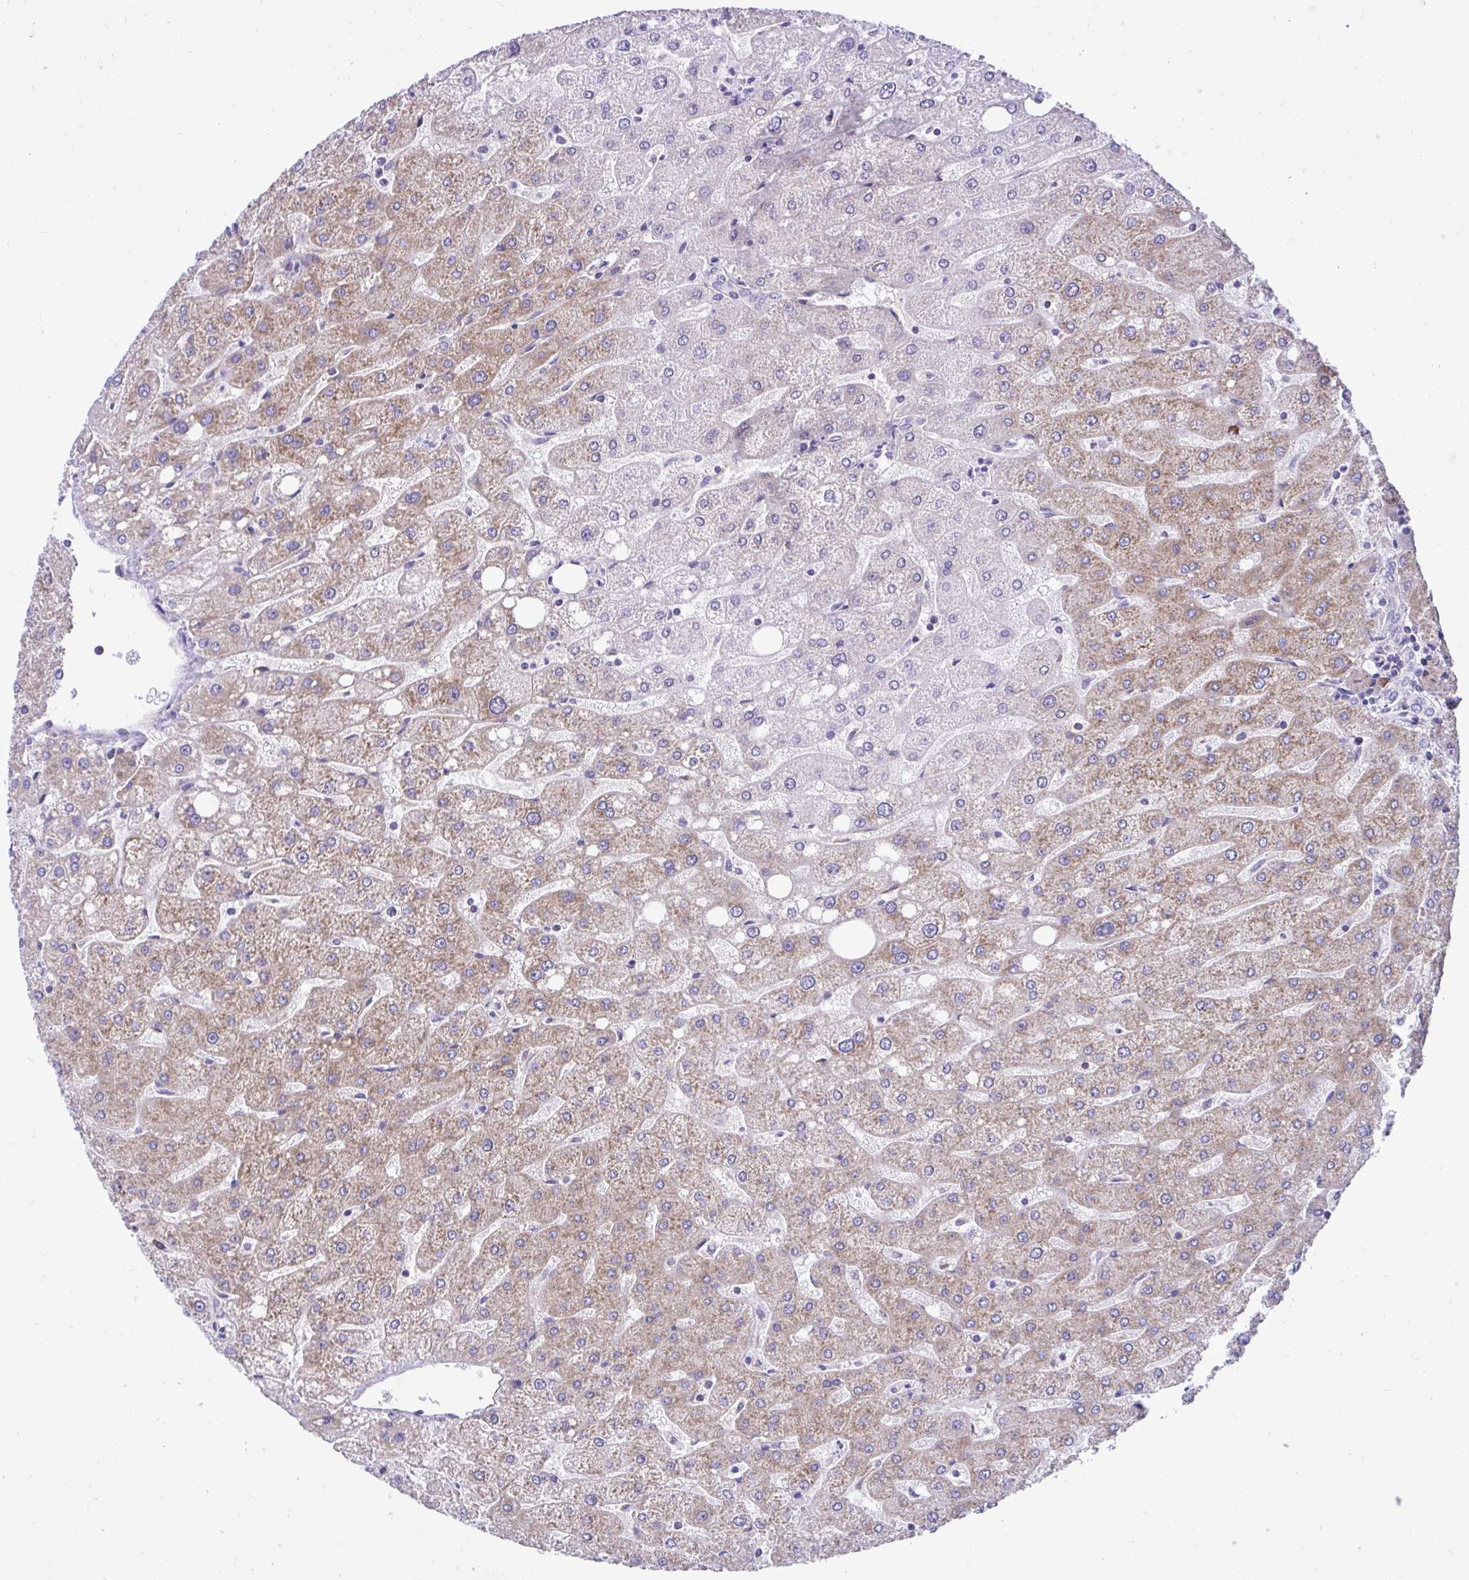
{"staining": {"intensity": "negative", "quantity": "none", "location": "none"}, "tissue": "liver", "cell_type": "Cholangiocytes", "image_type": "normal", "snomed": [{"axis": "morphology", "description": "Normal tissue, NOS"}, {"axis": "topography", "description": "Liver"}], "caption": "IHC of normal liver shows no expression in cholangiocytes. (DAB (3,3'-diaminobenzidine) immunohistochemistry visualized using brightfield microscopy, high magnification).", "gene": "RPL7", "patient": {"sex": "male", "age": 67}}